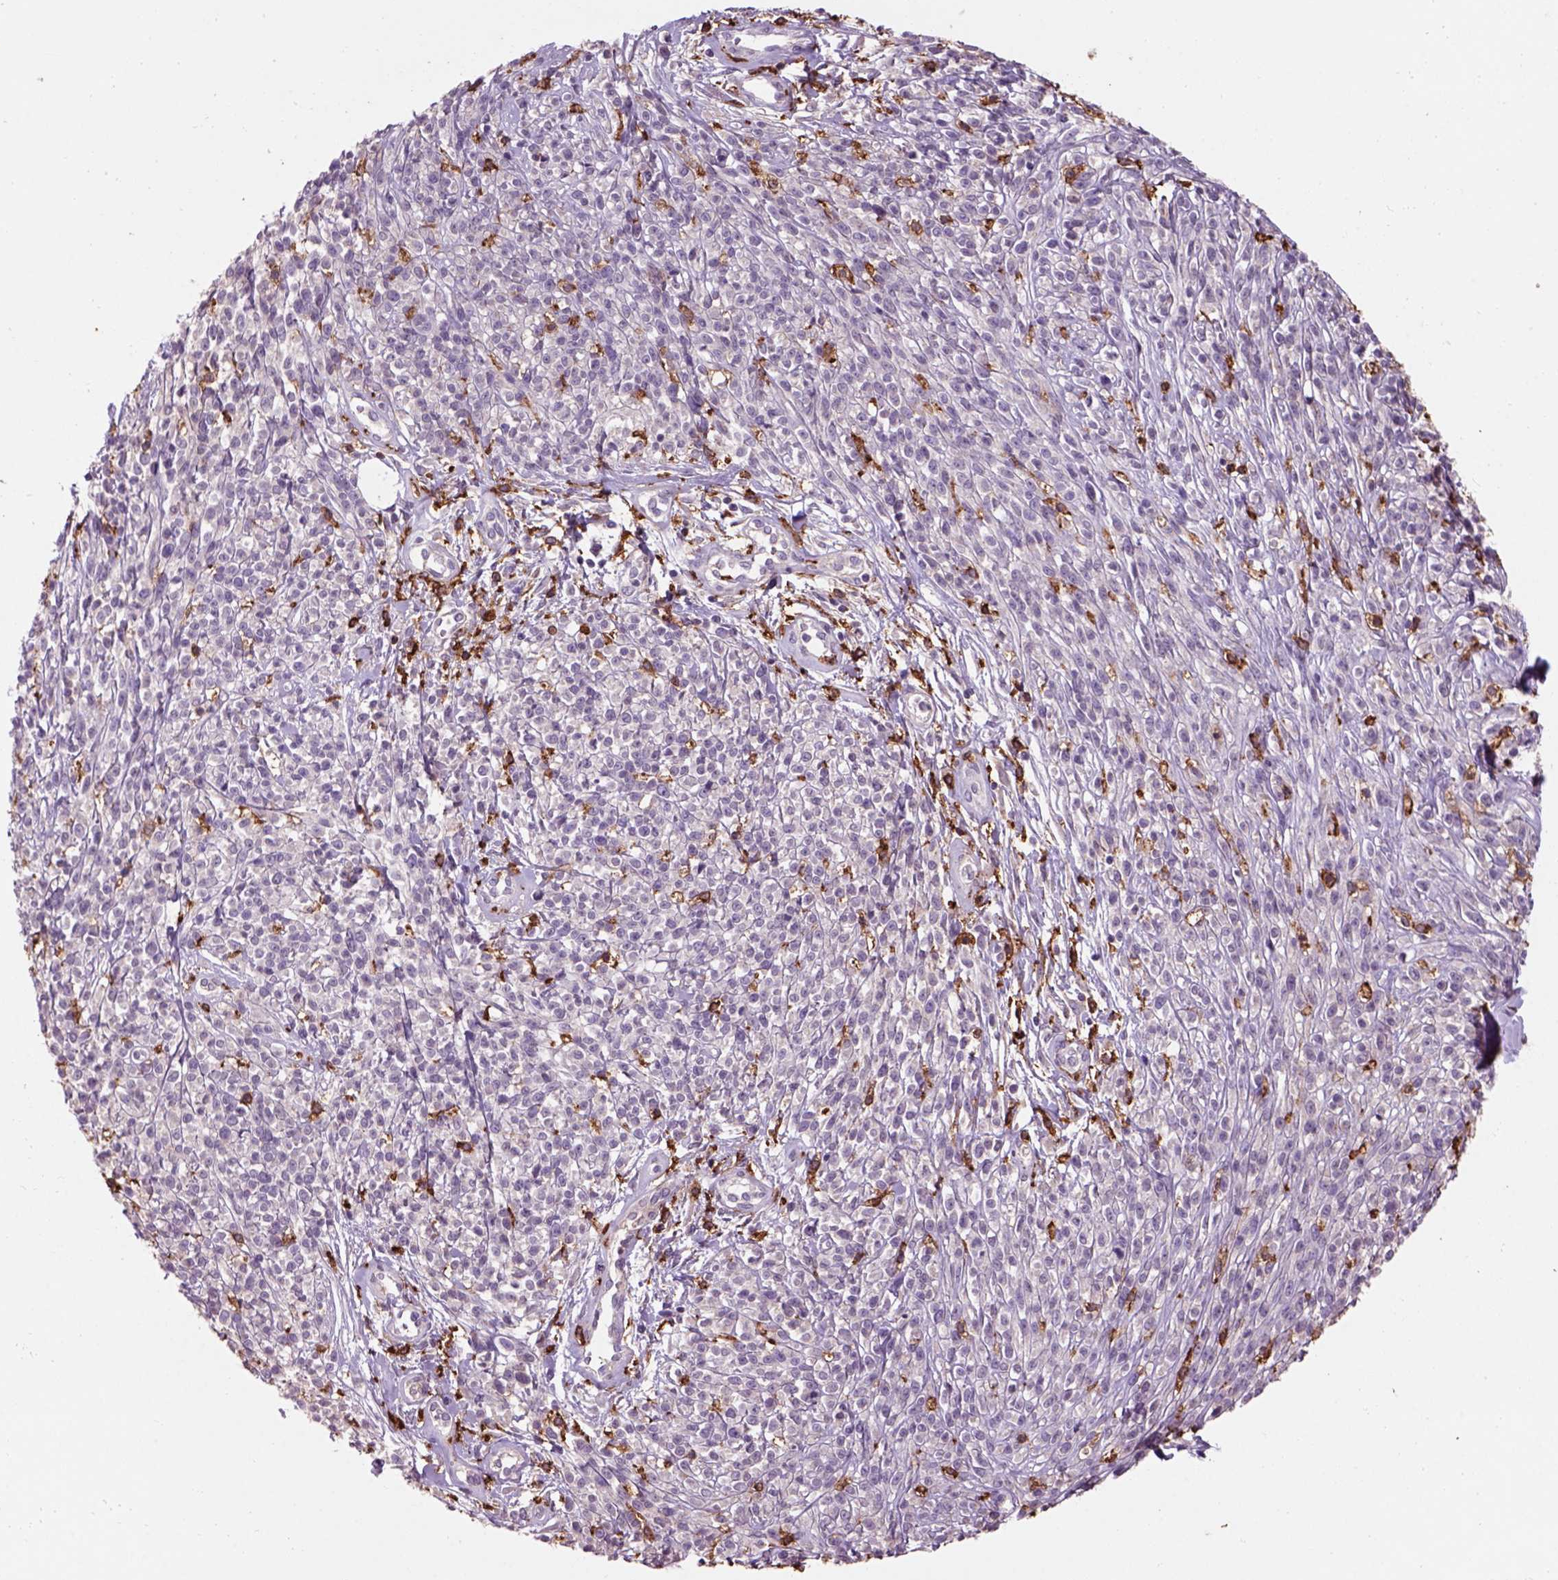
{"staining": {"intensity": "negative", "quantity": "none", "location": "none"}, "tissue": "melanoma", "cell_type": "Tumor cells", "image_type": "cancer", "snomed": [{"axis": "morphology", "description": "Malignant melanoma, NOS"}, {"axis": "topography", "description": "Skin"}, {"axis": "topography", "description": "Skin of trunk"}], "caption": "DAB (3,3'-diaminobenzidine) immunohistochemical staining of melanoma displays no significant positivity in tumor cells.", "gene": "CD14", "patient": {"sex": "male", "age": 74}}